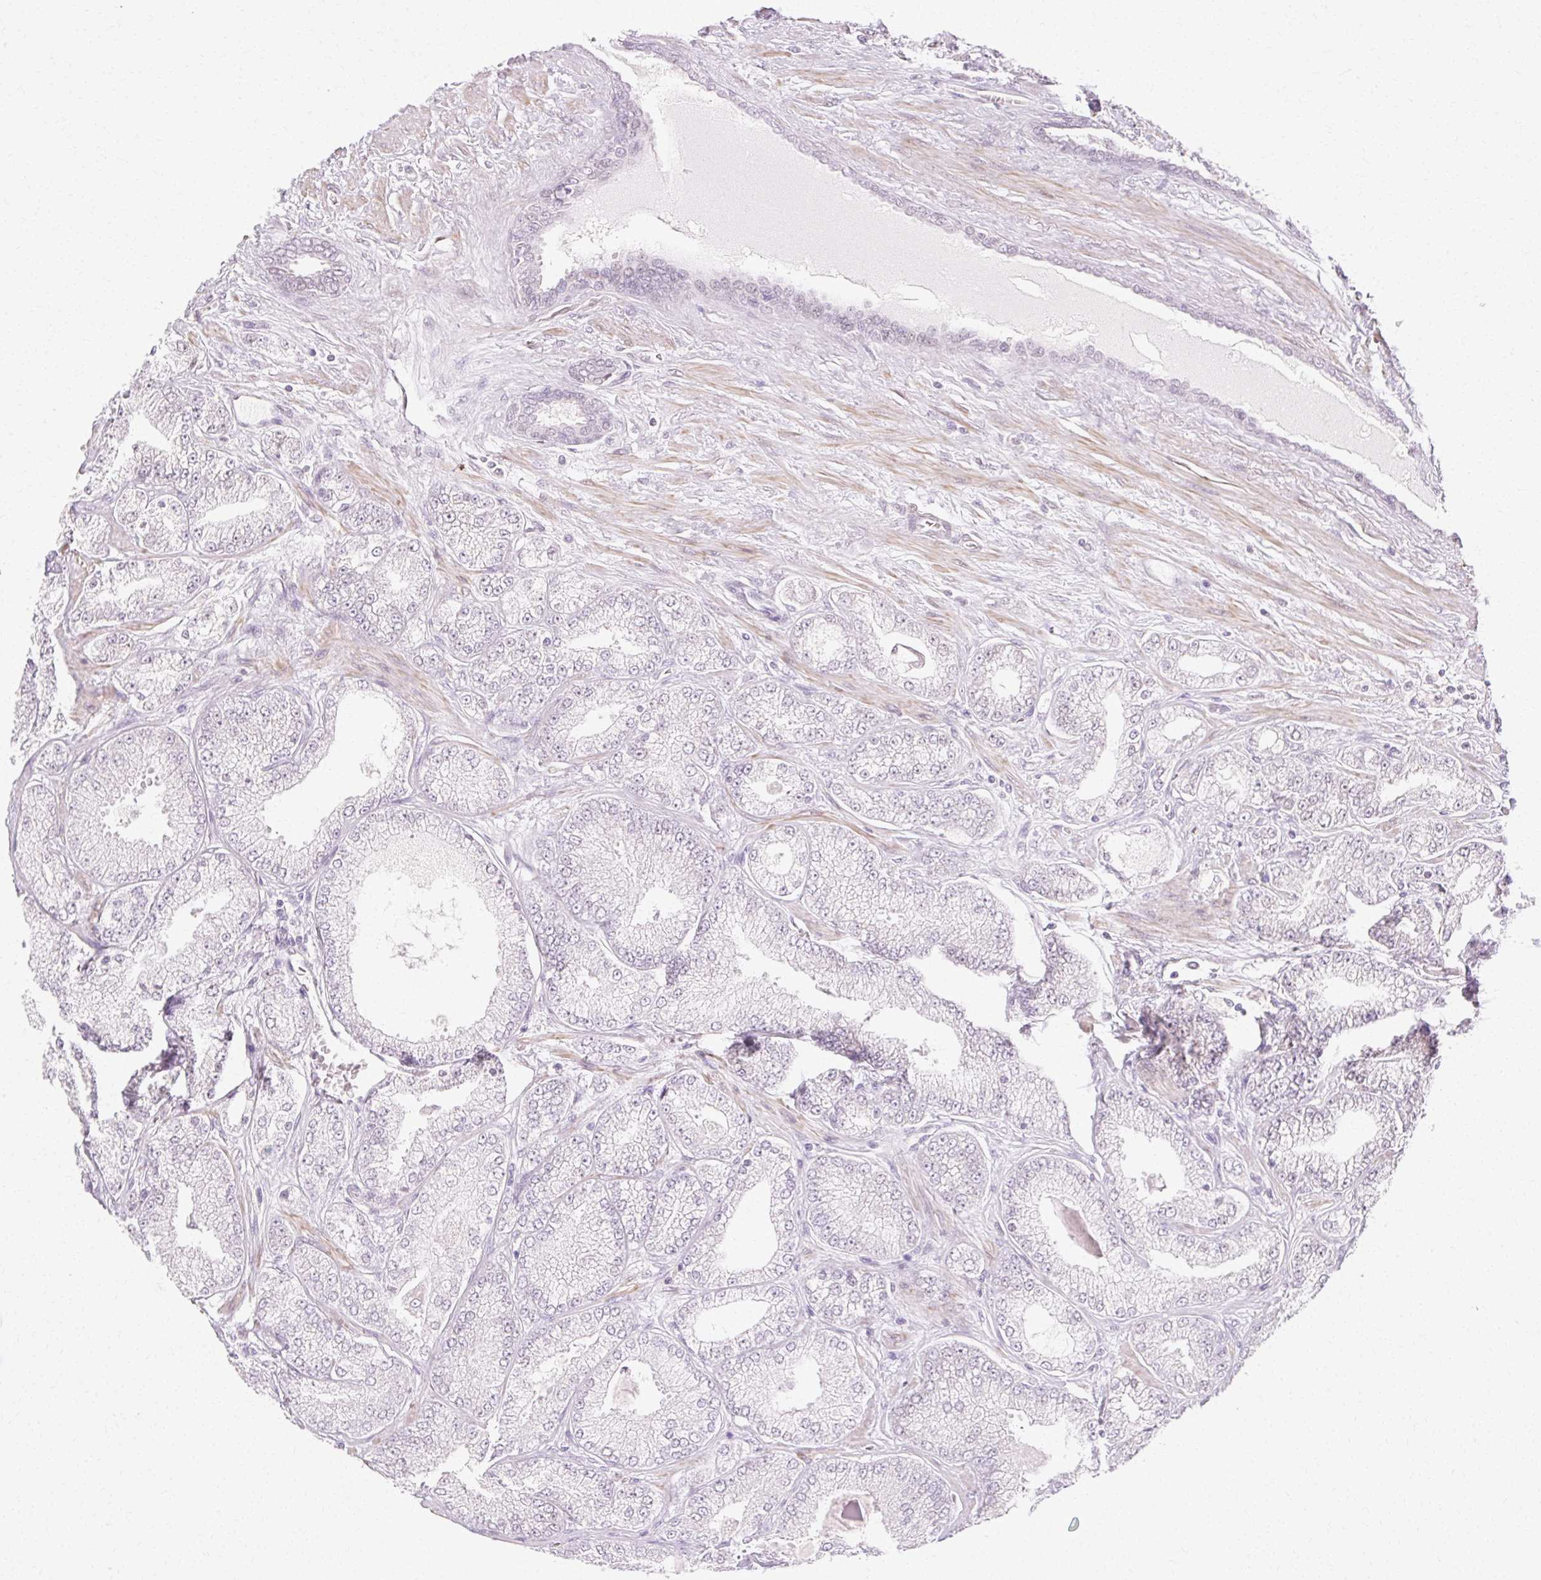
{"staining": {"intensity": "negative", "quantity": "none", "location": "none"}, "tissue": "prostate cancer", "cell_type": "Tumor cells", "image_type": "cancer", "snomed": [{"axis": "morphology", "description": "Adenocarcinoma, High grade"}, {"axis": "topography", "description": "Prostate"}], "caption": "Tumor cells are negative for brown protein staining in prostate adenocarcinoma (high-grade).", "gene": "C3orf49", "patient": {"sex": "male", "age": 68}}